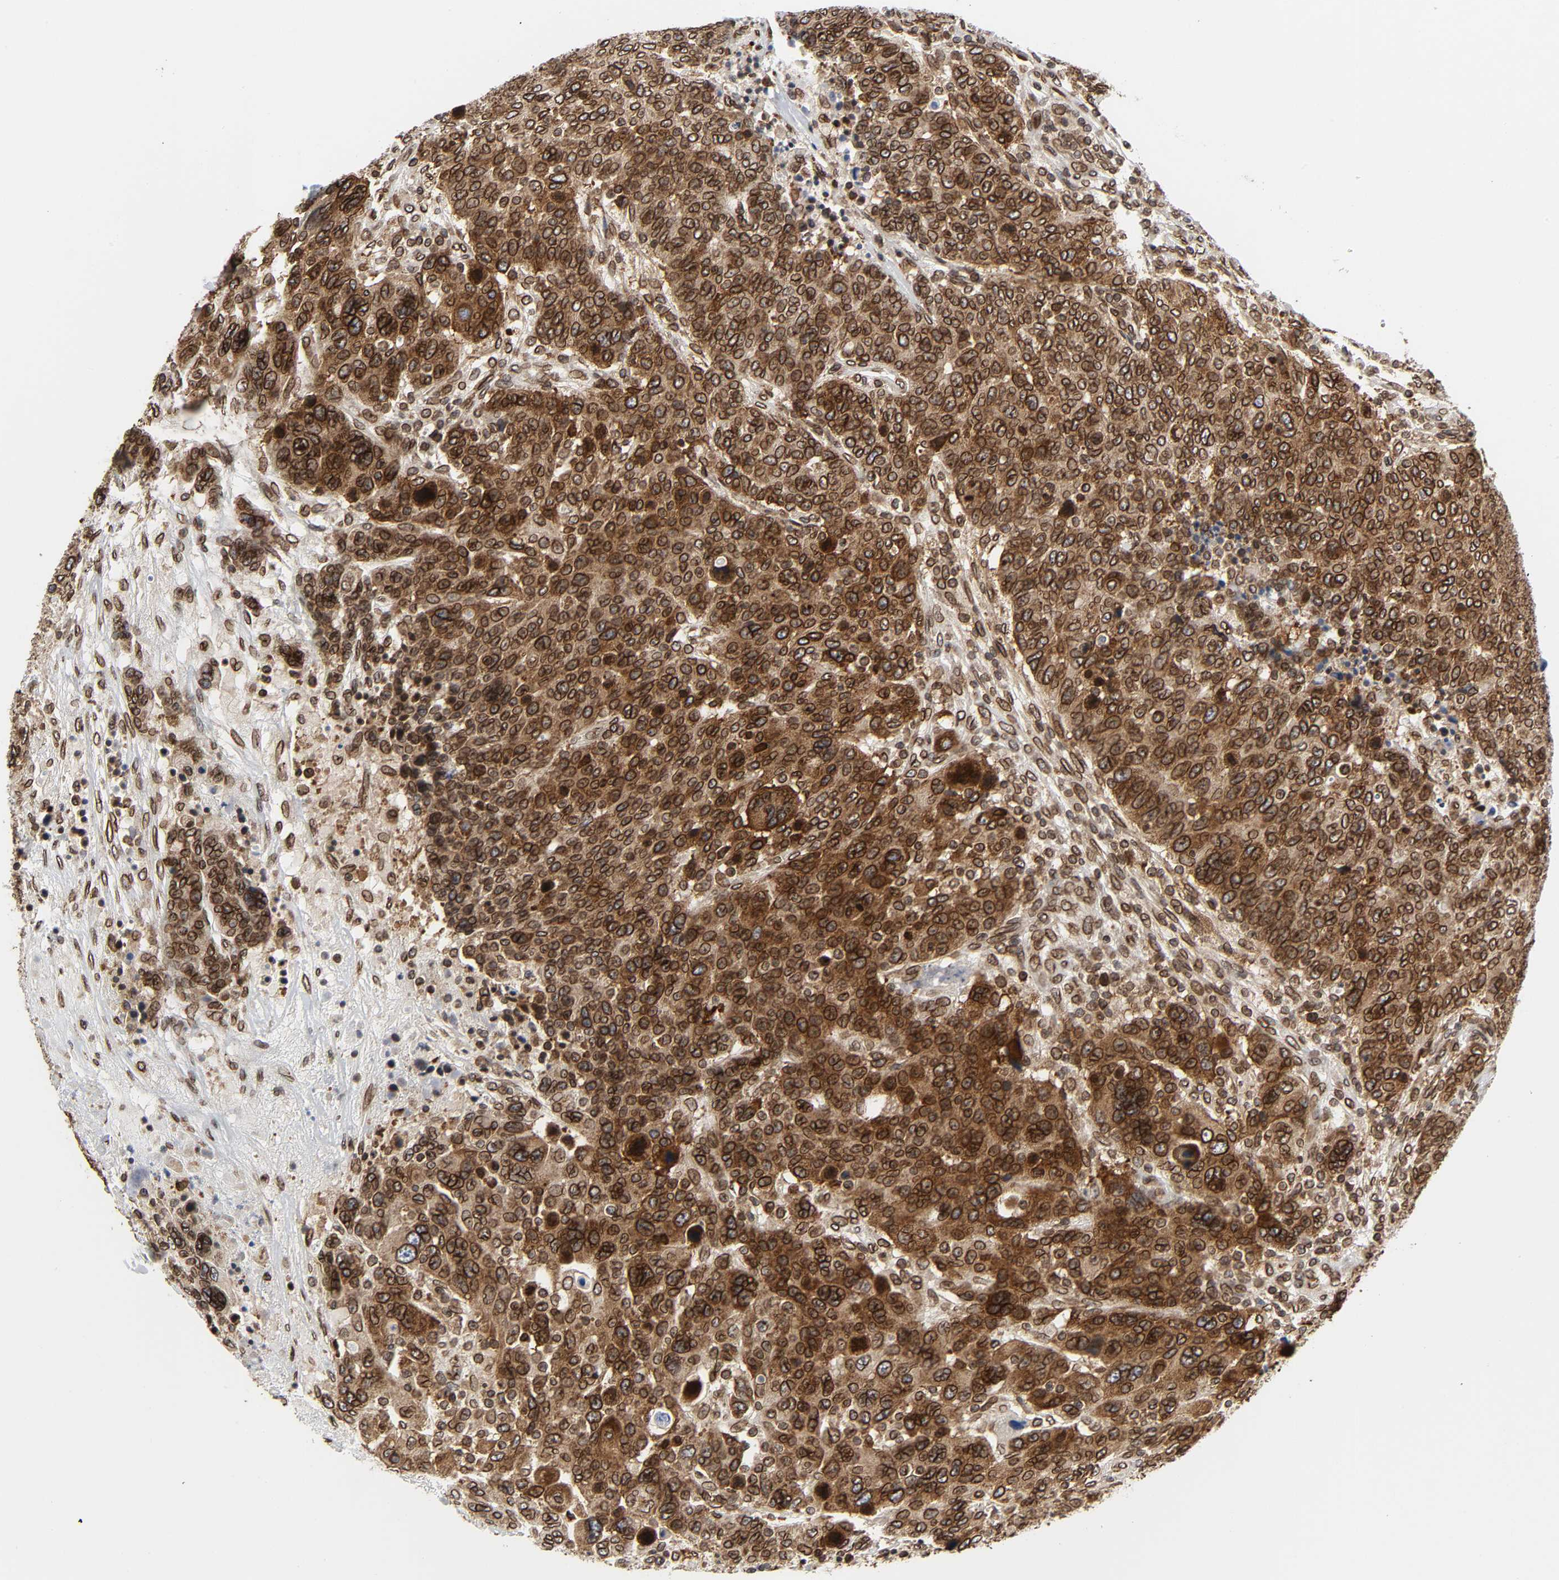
{"staining": {"intensity": "strong", "quantity": ">75%", "location": "cytoplasmic/membranous,nuclear"}, "tissue": "breast cancer", "cell_type": "Tumor cells", "image_type": "cancer", "snomed": [{"axis": "morphology", "description": "Duct carcinoma"}, {"axis": "topography", "description": "Breast"}], "caption": "Approximately >75% of tumor cells in human breast cancer show strong cytoplasmic/membranous and nuclear protein staining as visualized by brown immunohistochemical staining.", "gene": "RANGAP1", "patient": {"sex": "female", "age": 37}}